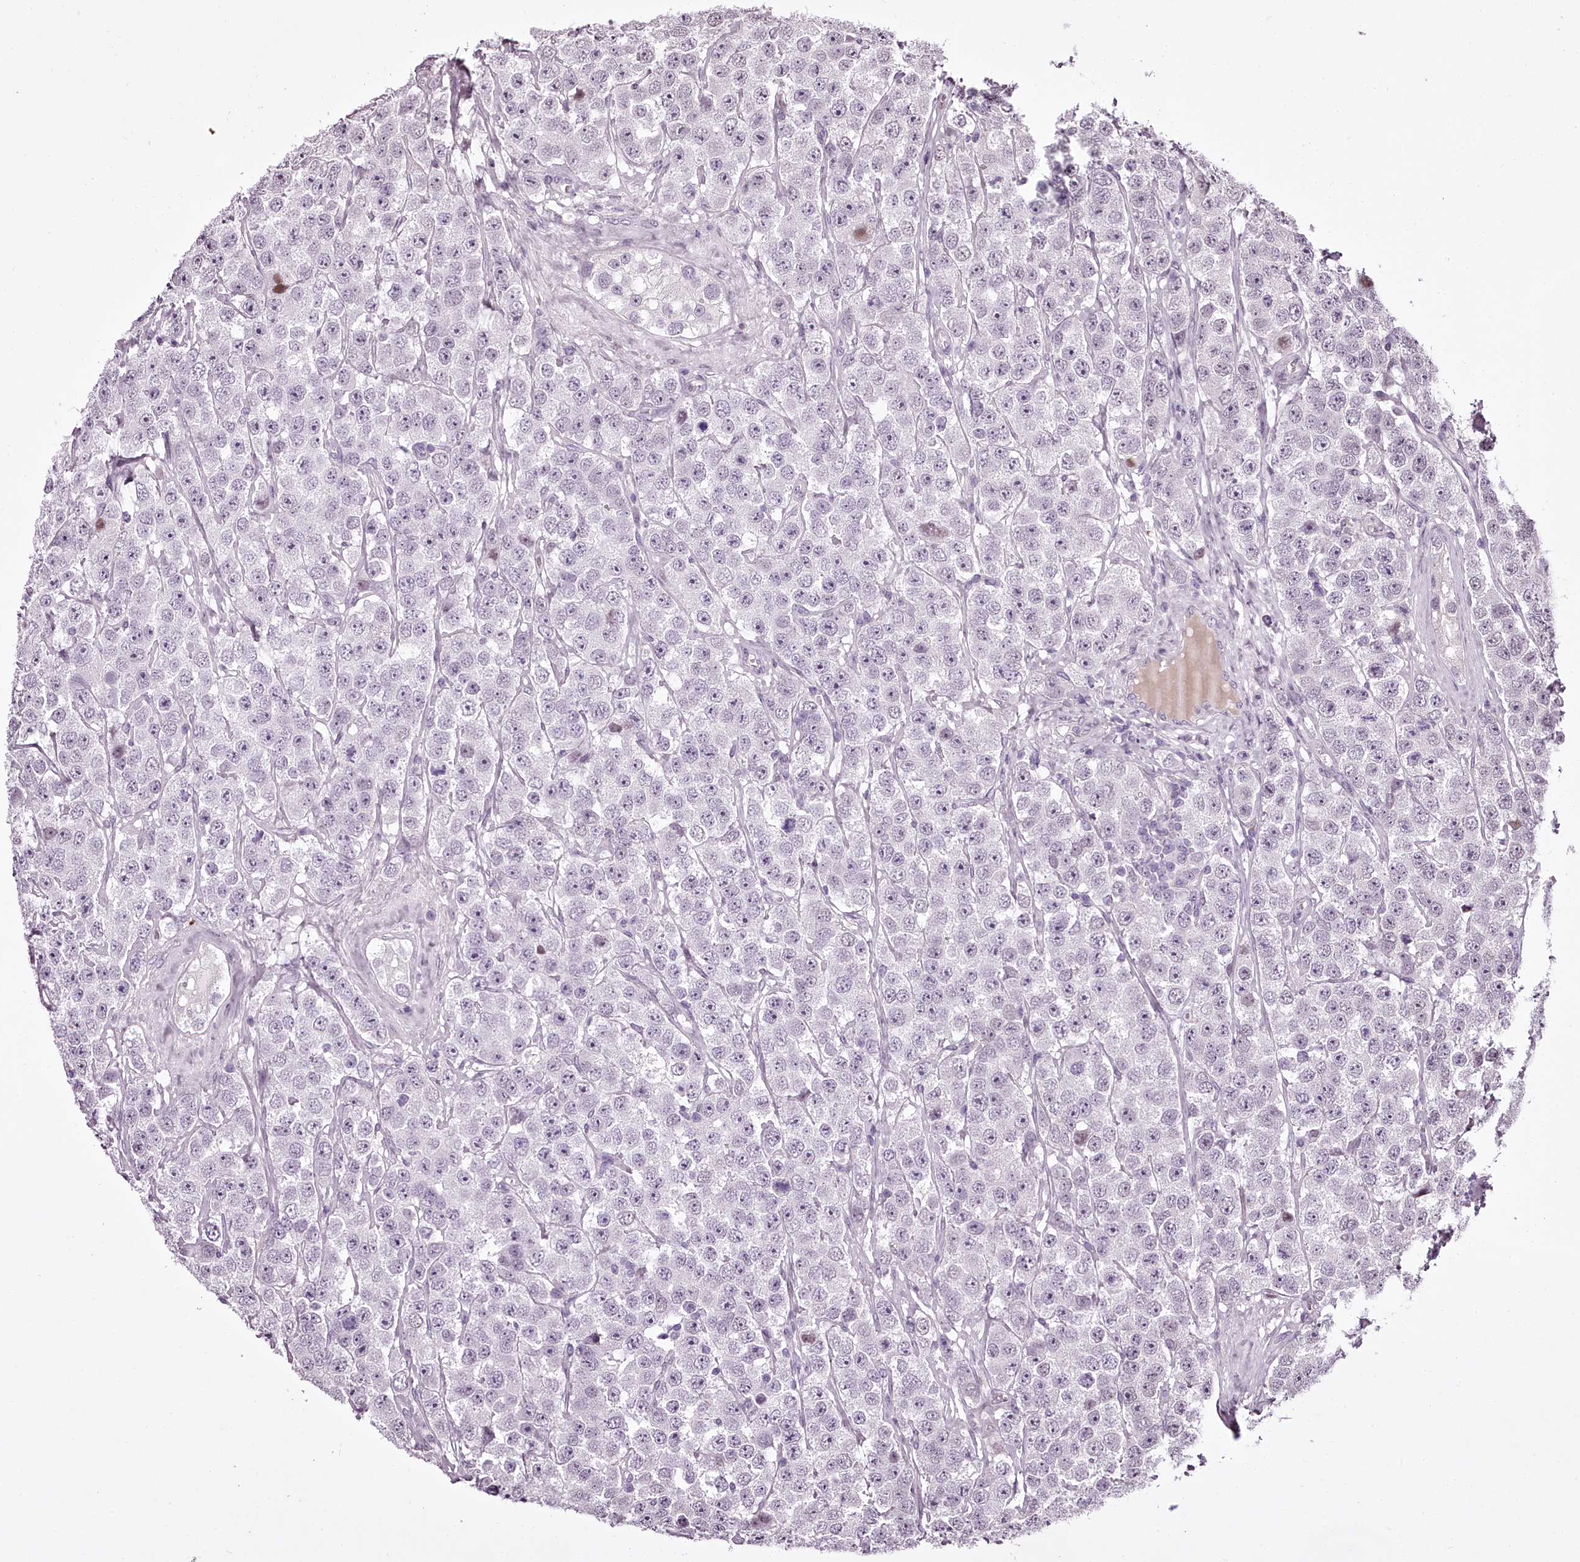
{"staining": {"intensity": "negative", "quantity": "none", "location": "none"}, "tissue": "testis cancer", "cell_type": "Tumor cells", "image_type": "cancer", "snomed": [{"axis": "morphology", "description": "Seminoma, NOS"}, {"axis": "topography", "description": "Testis"}], "caption": "Immunohistochemistry histopathology image of human testis cancer stained for a protein (brown), which reveals no positivity in tumor cells.", "gene": "C1orf56", "patient": {"sex": "male", "age": 28}}